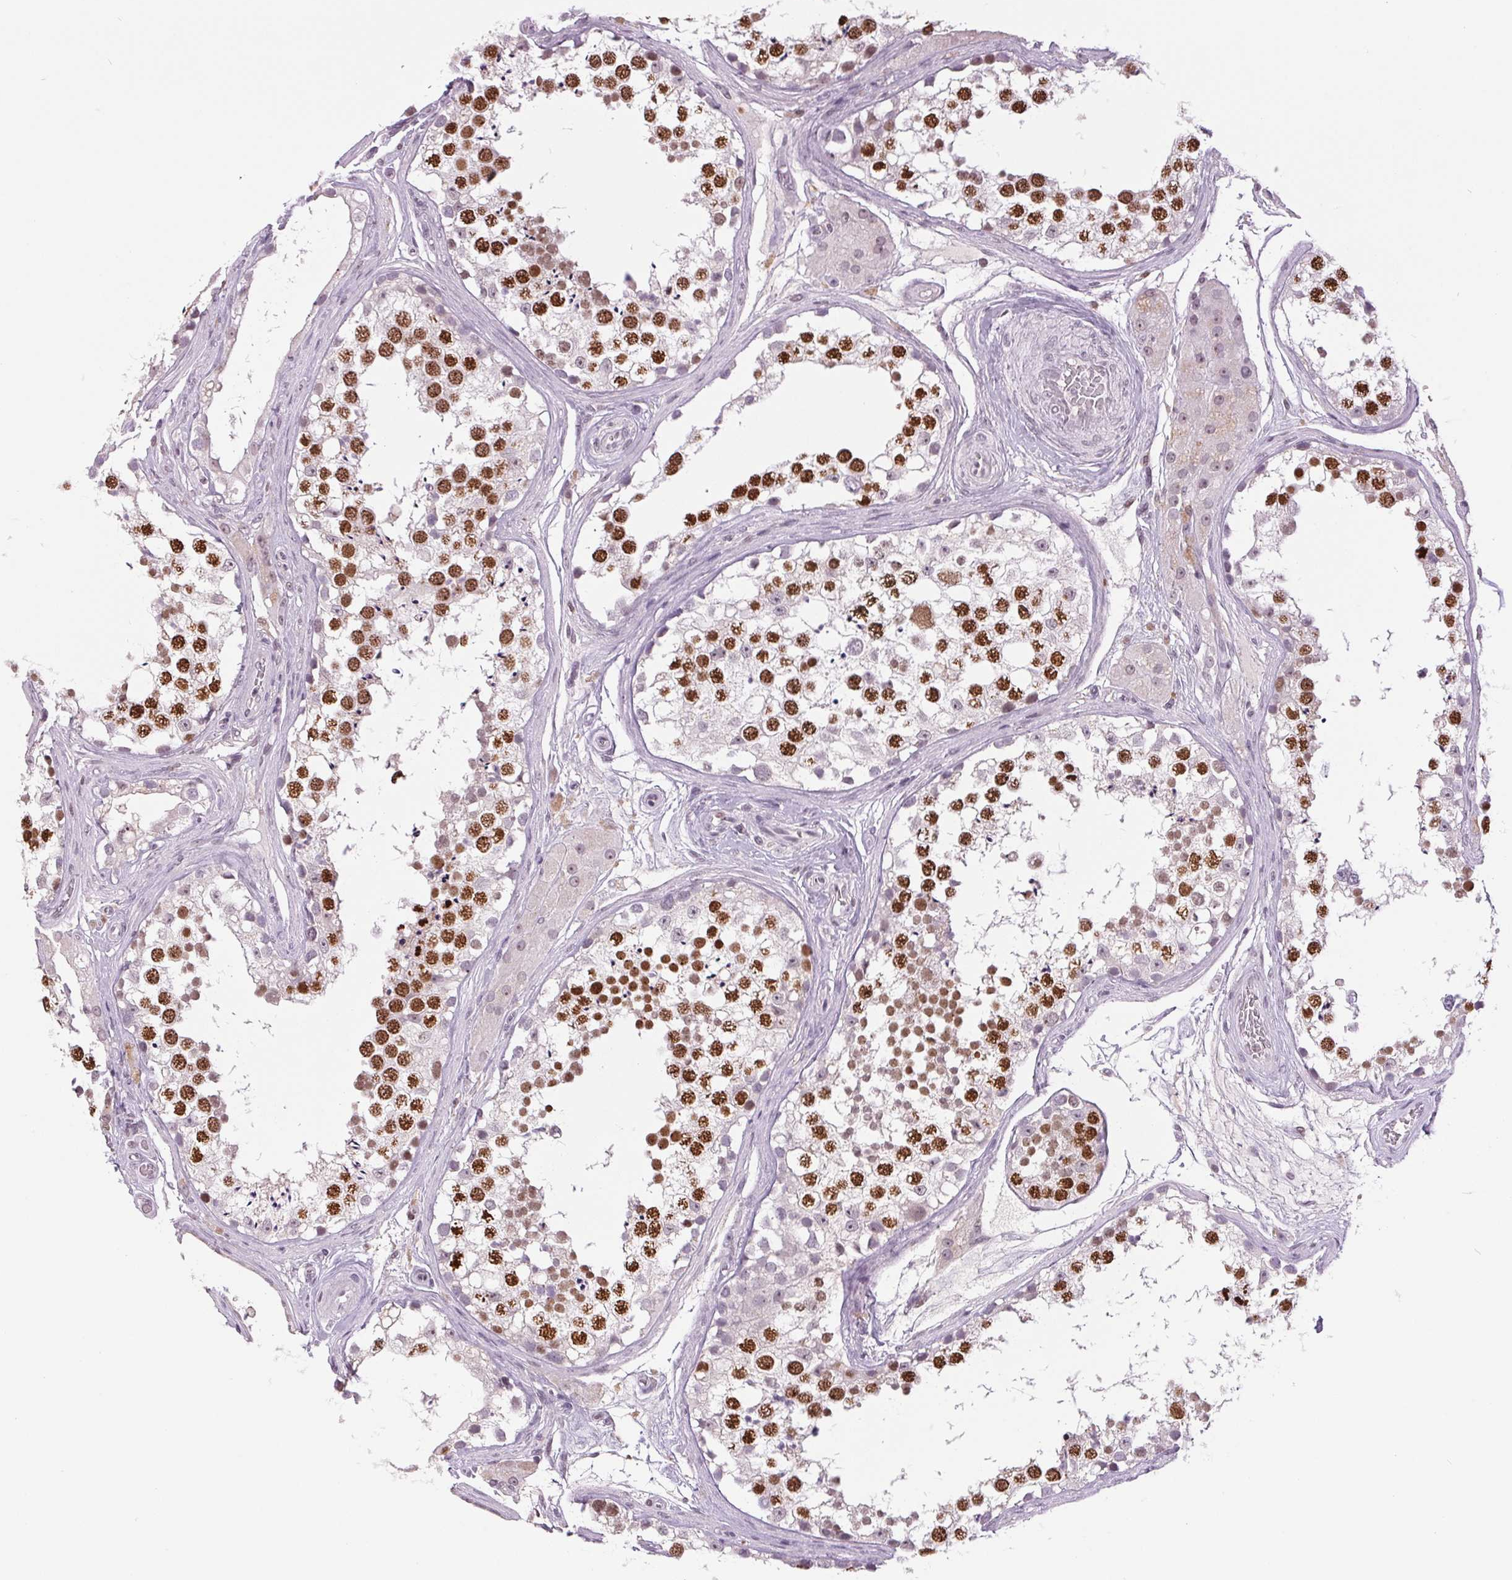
{"staining": {"intensity": "strong", "quantity": ">75%", "location": "nuclear"}, "tissue": "testis", "cell_type": "Cells in seminiferous ducts", "image_type": "normal", "snomed": [{"axis": "morphology", "description": "Normal tissue, NOS"}, {"axis": "morphology", "description": "Seminoma, NOS"}, {"axis": "topography", "description": "Testis"}], "caption": "Unremarkable testis demonstrates strong nuclear staining in about >75% of cells in seminiferous ducts.", "gene": "SMIM6", "patient": {"sex": "male", "age": 65}}